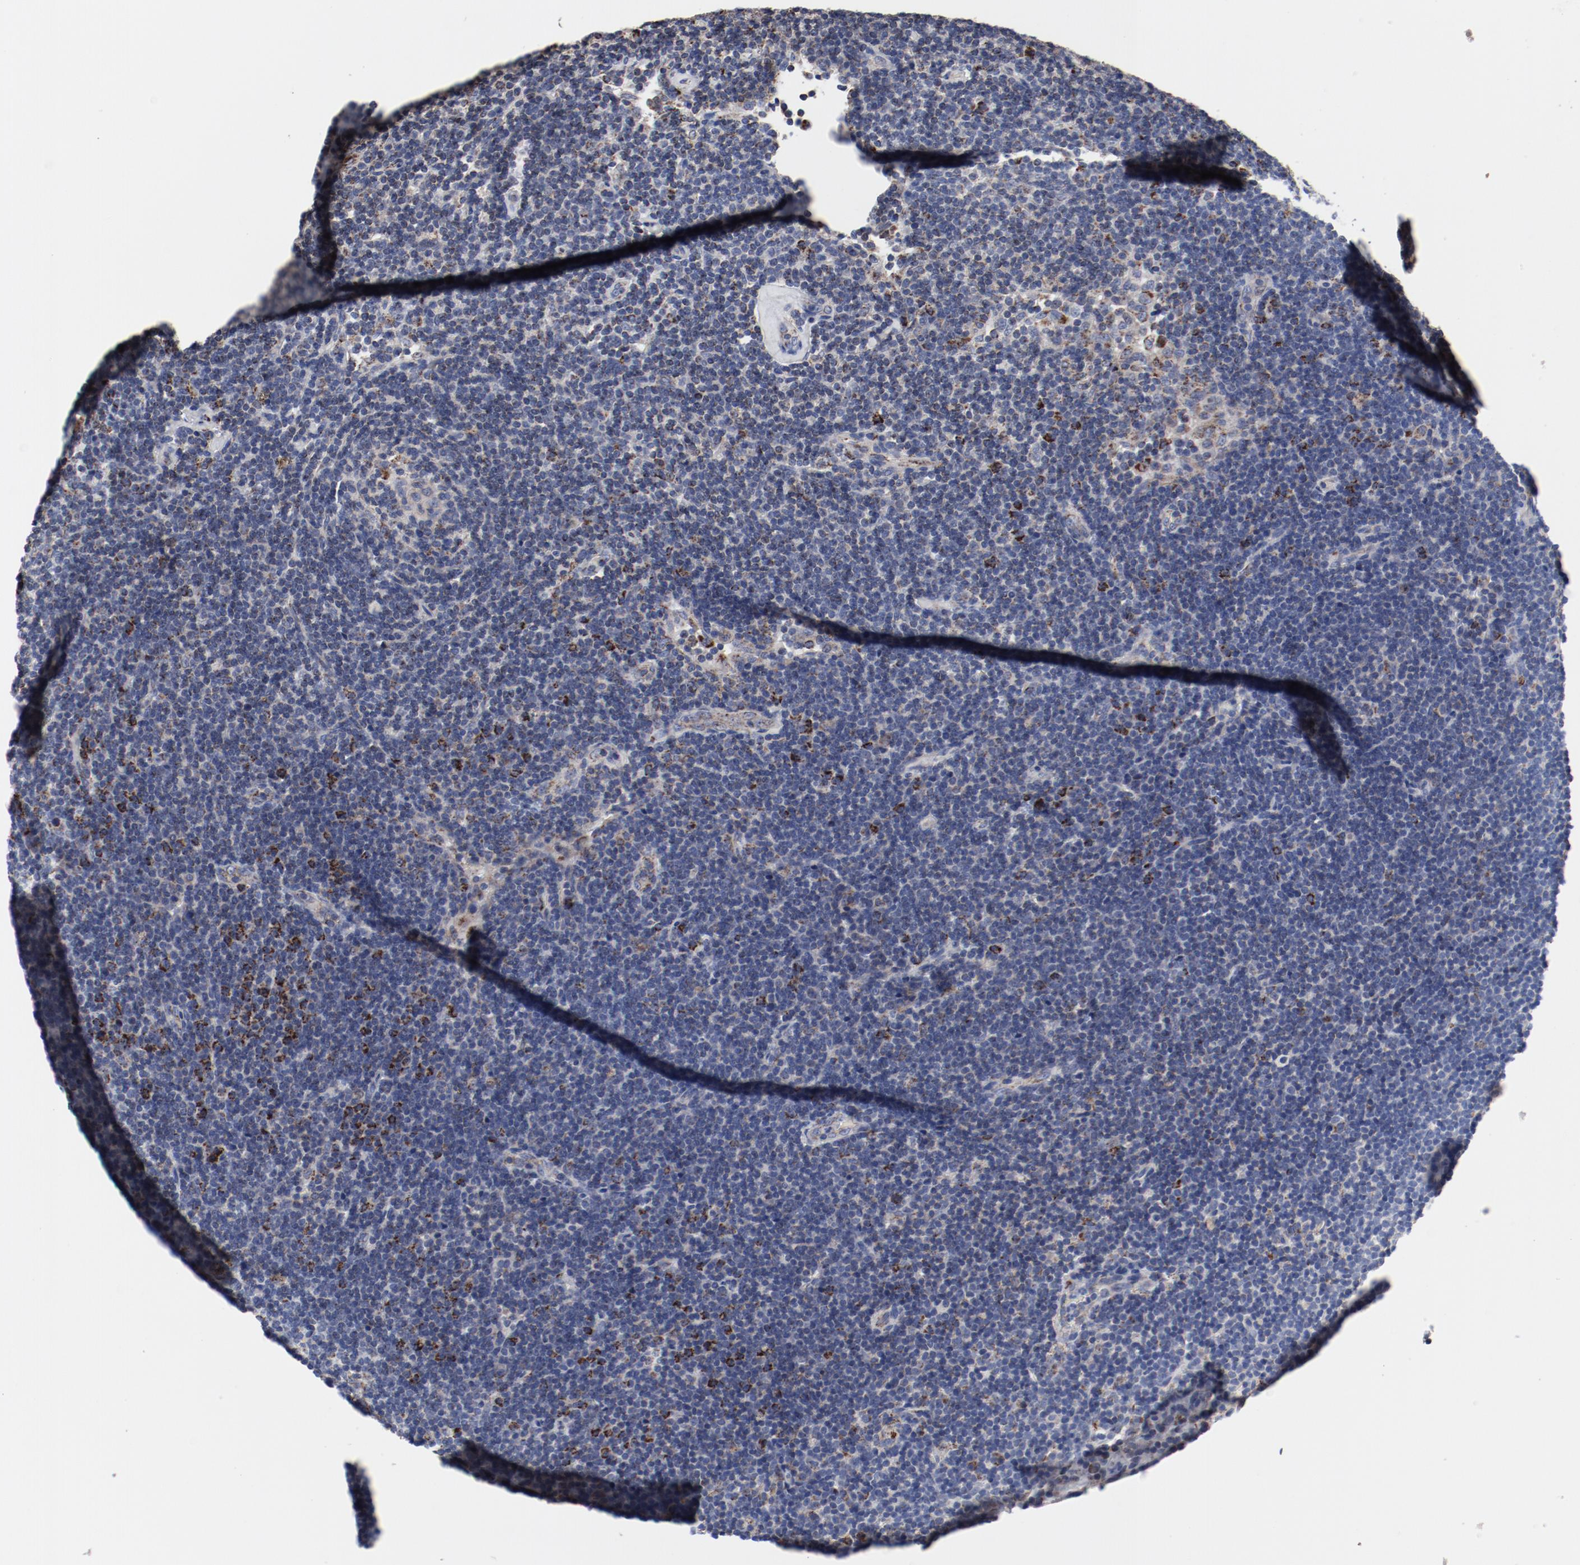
{"staining": {"intensity": "moderate", "quantity": "<25%", "location": "cytoplasmic/membranous"}, "tissue": "lymphoma", "cell_type": "Tumor cells", "image_type": "cancer", "snomed": [{"axis": "morphology", "description": "Malignant lymphoma, non-Hodgkin's type, Low grade"}, {"axis": "topography", "description": "Lymph node"}], "caption": "This is a micrograph of immunohistochemistry (IHC) staining of malignant lymphoma, non-Hodgkin's type (low-grade), which shows moderate positivity in the cytoplasmic/membranous of tumor cells.", "gene": "NDUFV2", "patient": {"sex": "male", "age": 70}}